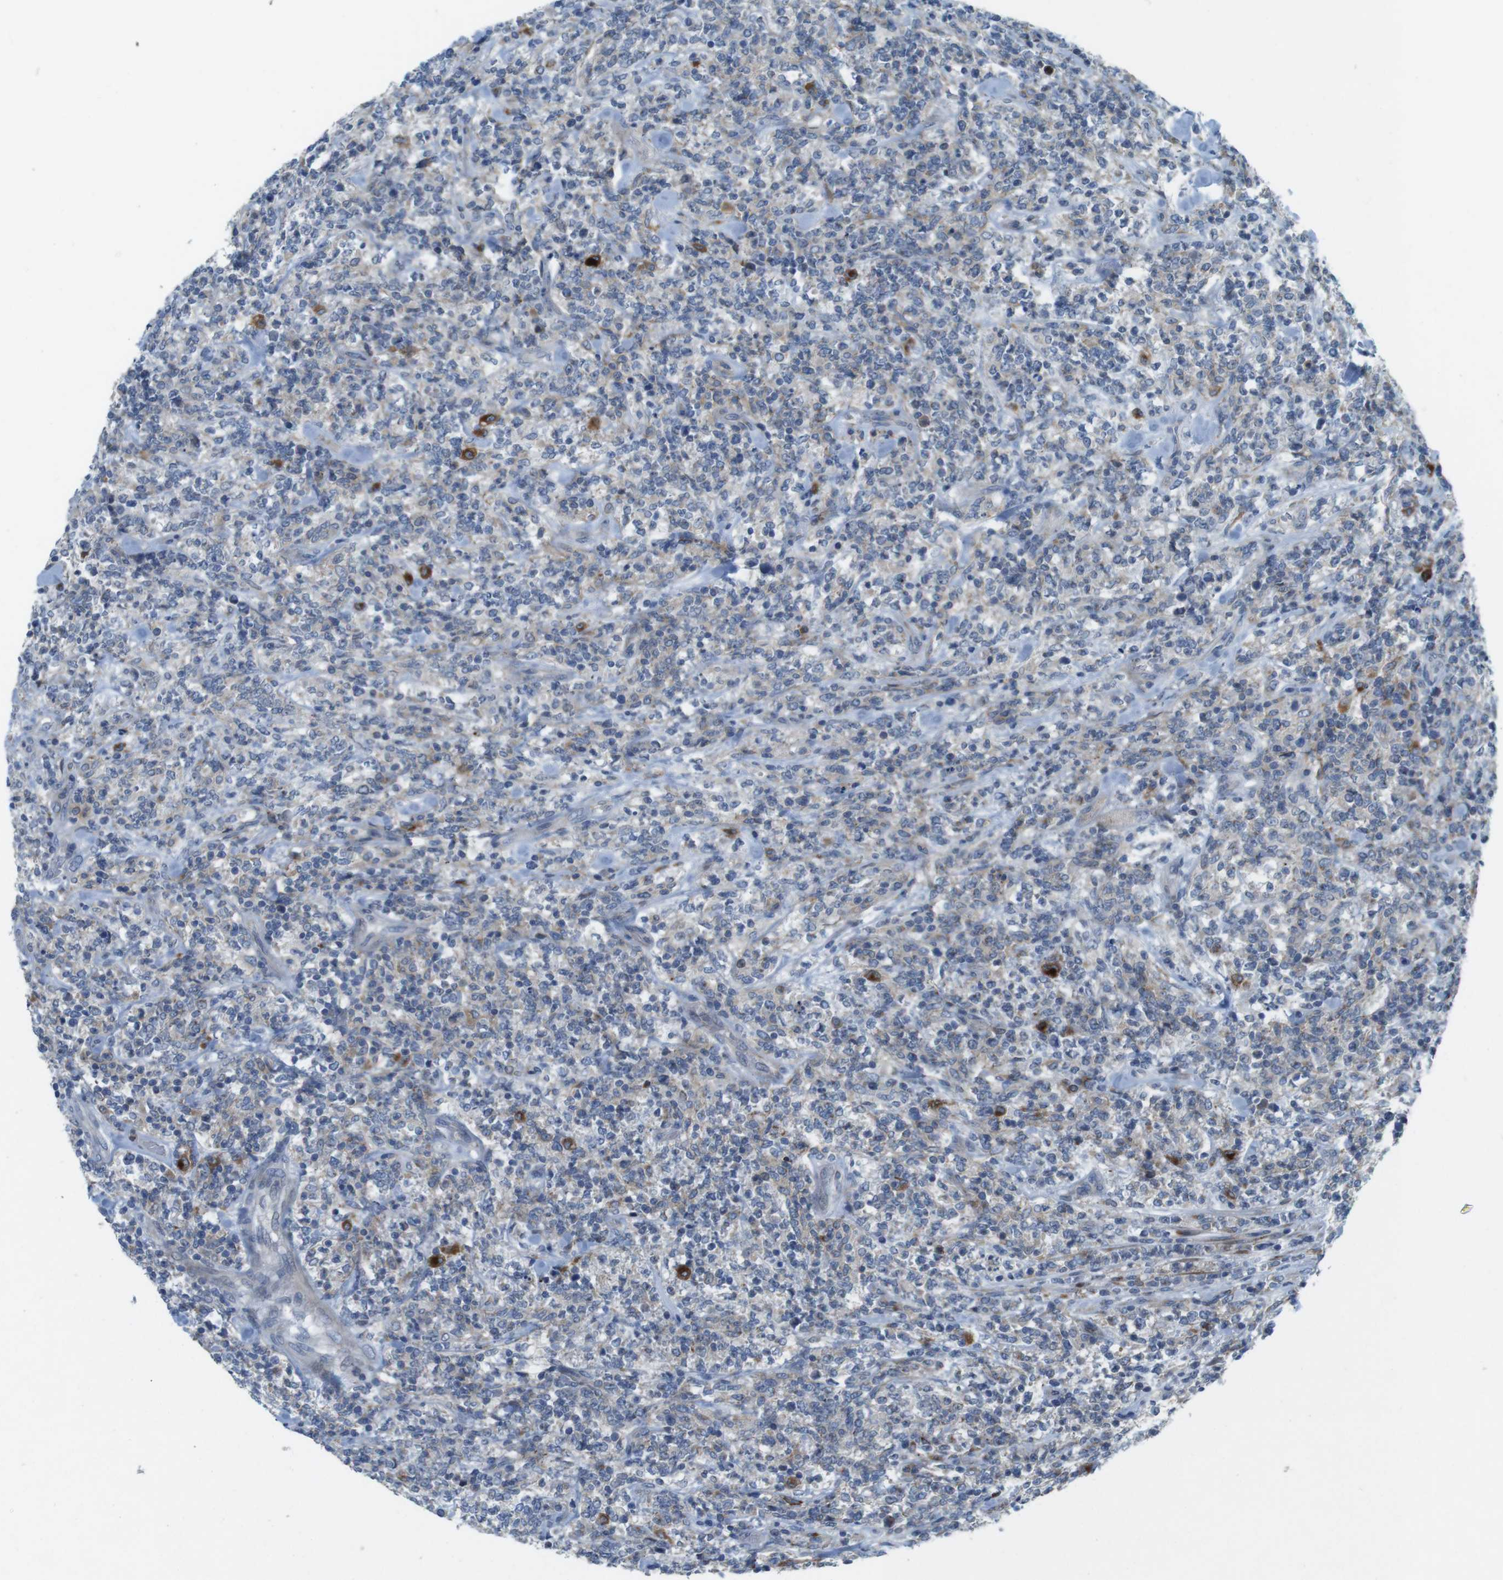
{"staining": {"intensity": "weak", "quantity": "25%-75%", "location": "cytoplasmic/membranous"}, "tissue": "lymphoma", "cell_type": "Tumor cells", "image_type": "cancer", "snomed": [{"axis": "morphology", "description": "Malignant lymphoma, non-Hodgkin's type, High grade"}, {"axis": "topography", "description": "Soft tissue"}], "caption": "Immunohistochemical staining of malignant lymphoma, non-Hodgkin's type (high-grade) exhibits weak cytoplasmic/membranous protein expression in approximately 25%-75% of tumor cells.", "gene": "TYW1", "patient": {"sex": "male", "age": 18}}